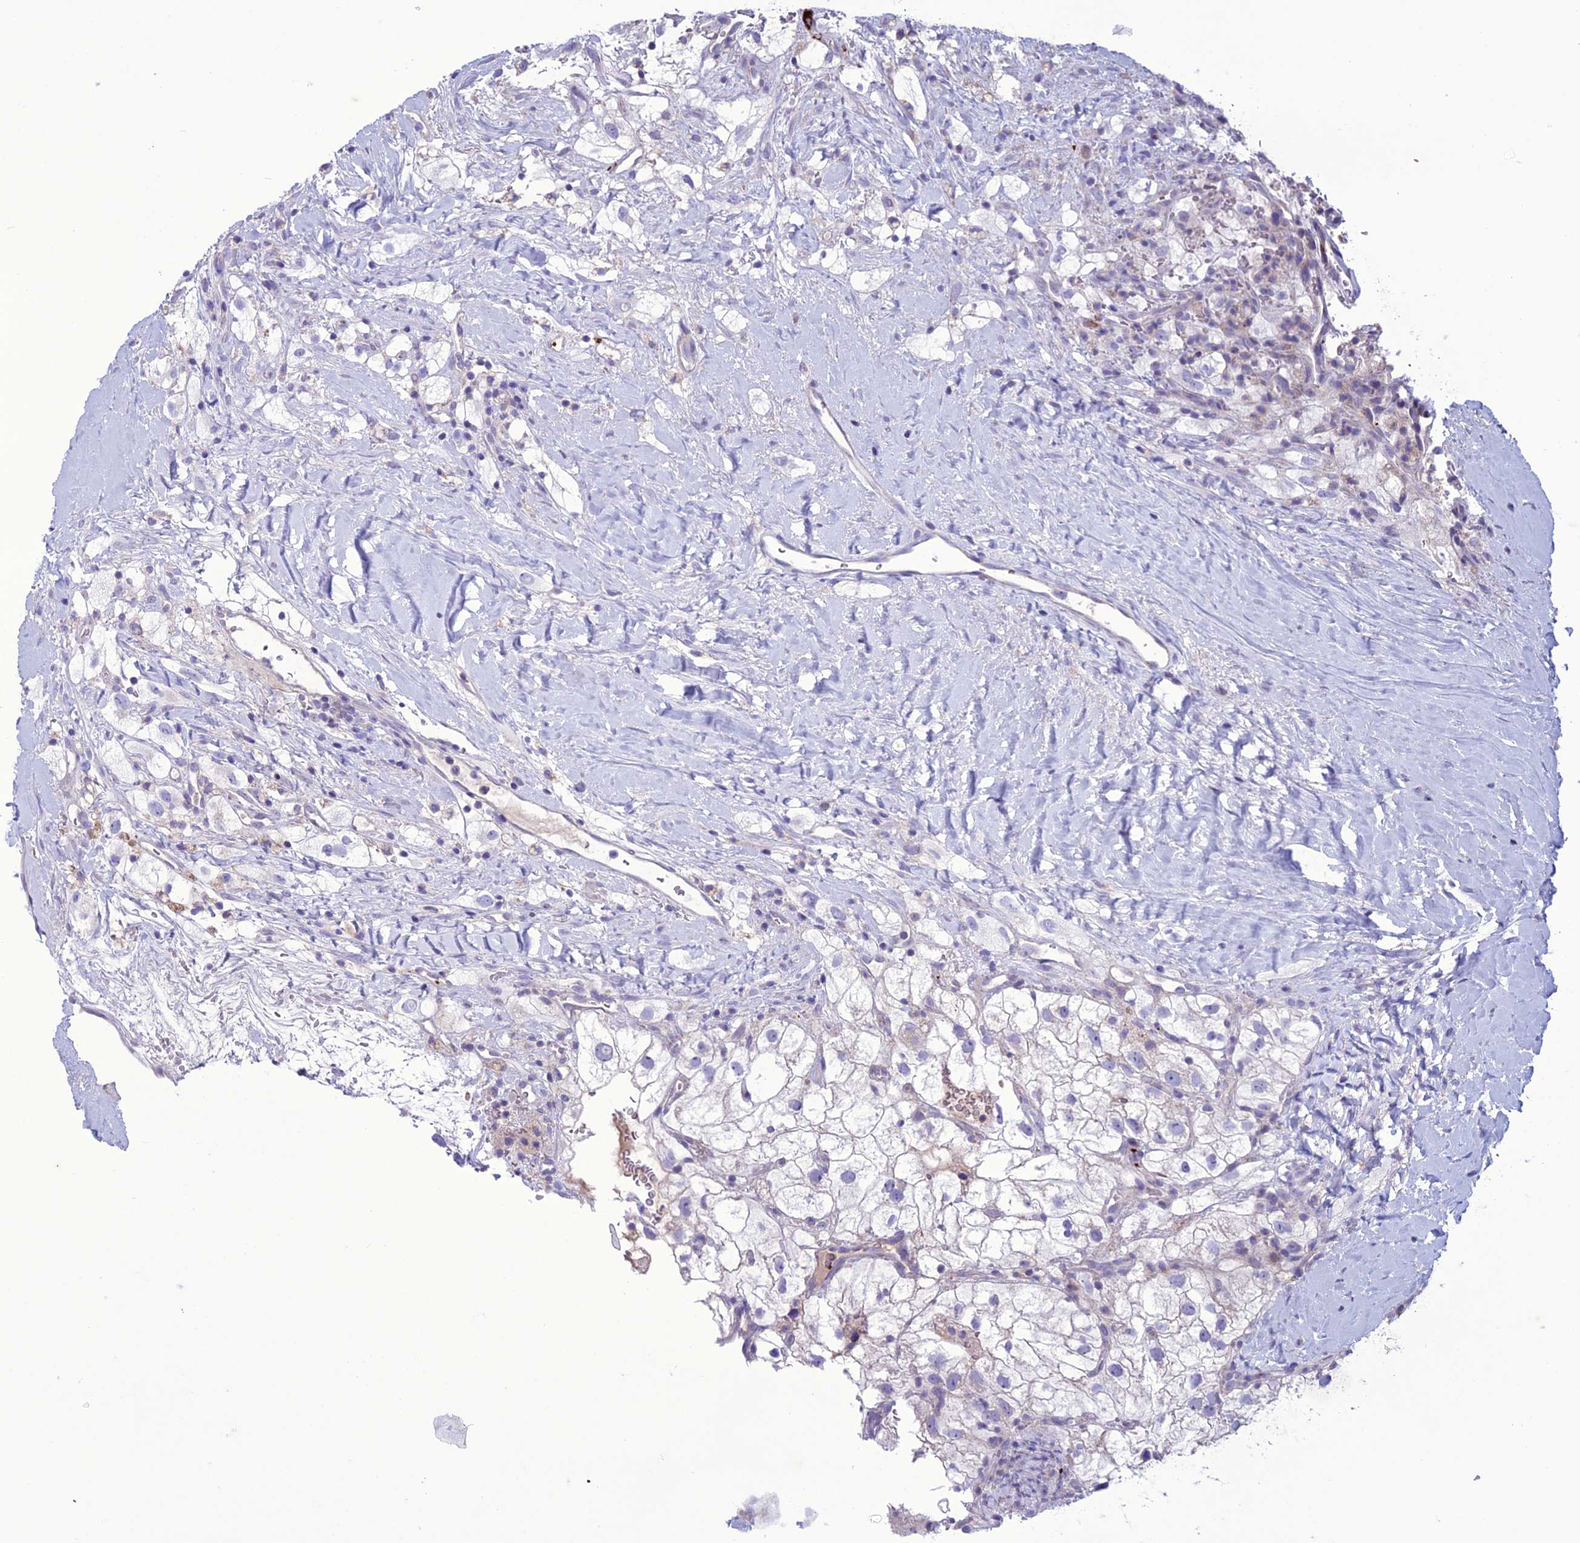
{"staining": {"intensity": "negative", "quantity": "none", "location": "none"}, "tissue": "renal cancer", "cell_type": "Tumor cells", "image_type": "cancer", "snomed": [{"axis": "morphology", "description": "Adenocarcinoma, NOS"}, {"axis": "topography", "description": "Kidney"}], "caption": "High magnification brightfield microscopy of adenocarcinoma (renal) stained with DAB (brown) and counterstained with hematoxylin (blue): tumor cells show no significant staining.", "gene": "C21orf140", "patient": {"sex": "male", "age": 59}}